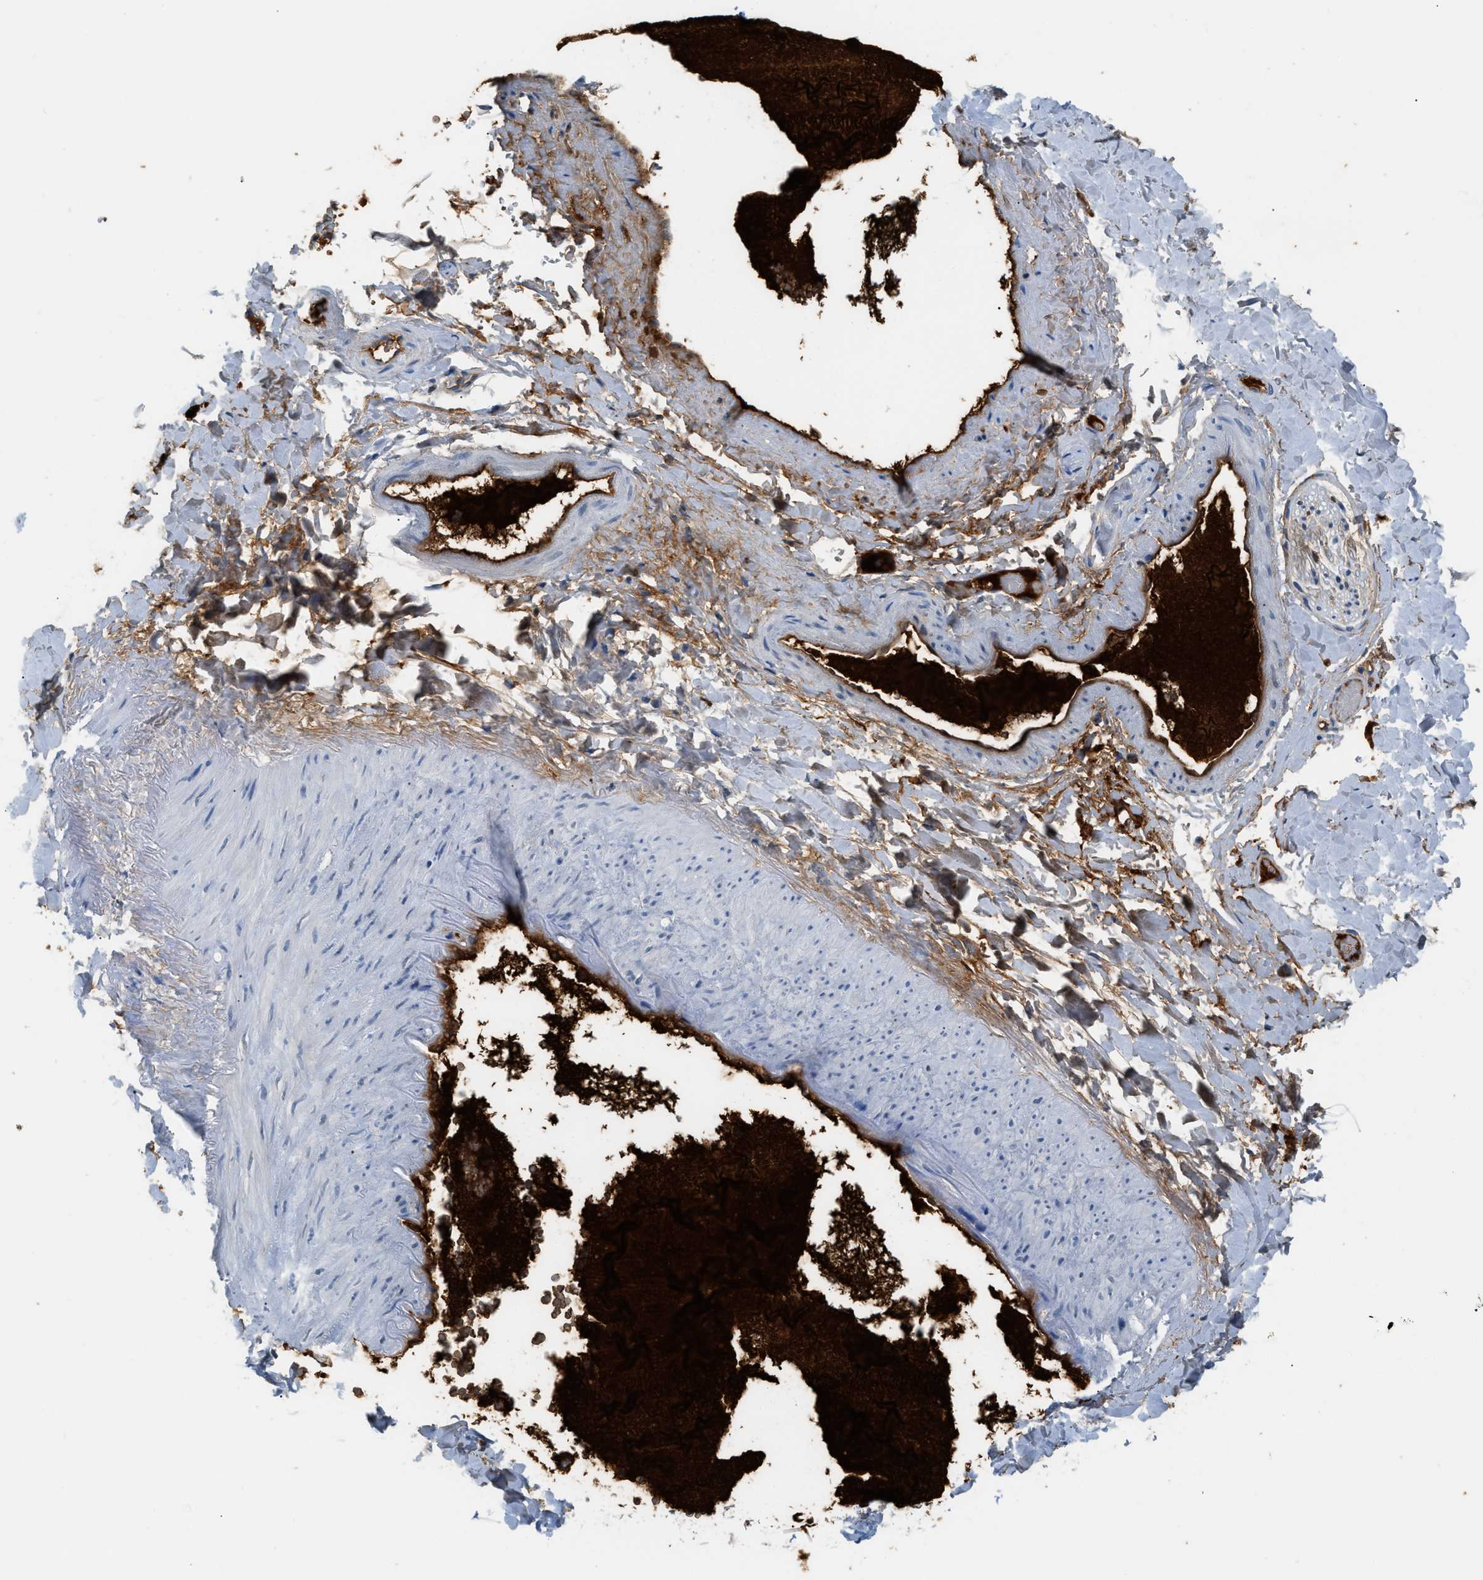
{"staining": {"intensity": "weak", "quantity": "25%-75%", "location": "cytoplasmic/membranous"}, "tissue": "adipose tissue", "cell_type": "Adipocytes", "image_type": "normal", "snomed": [{"axis": "morphology", "description": "Normal tissue, NOS"}, {"axis": "topography", "description": "Peripheral nerve tissue"}], "caption": "A low amount of weak cytoplasmic/membranous positivity is appreciated in approximately 25%-75% of adipocytes in normal adipose tissue.", "gene": "CFI", "patient": {"sex": "male", "age": 70}}